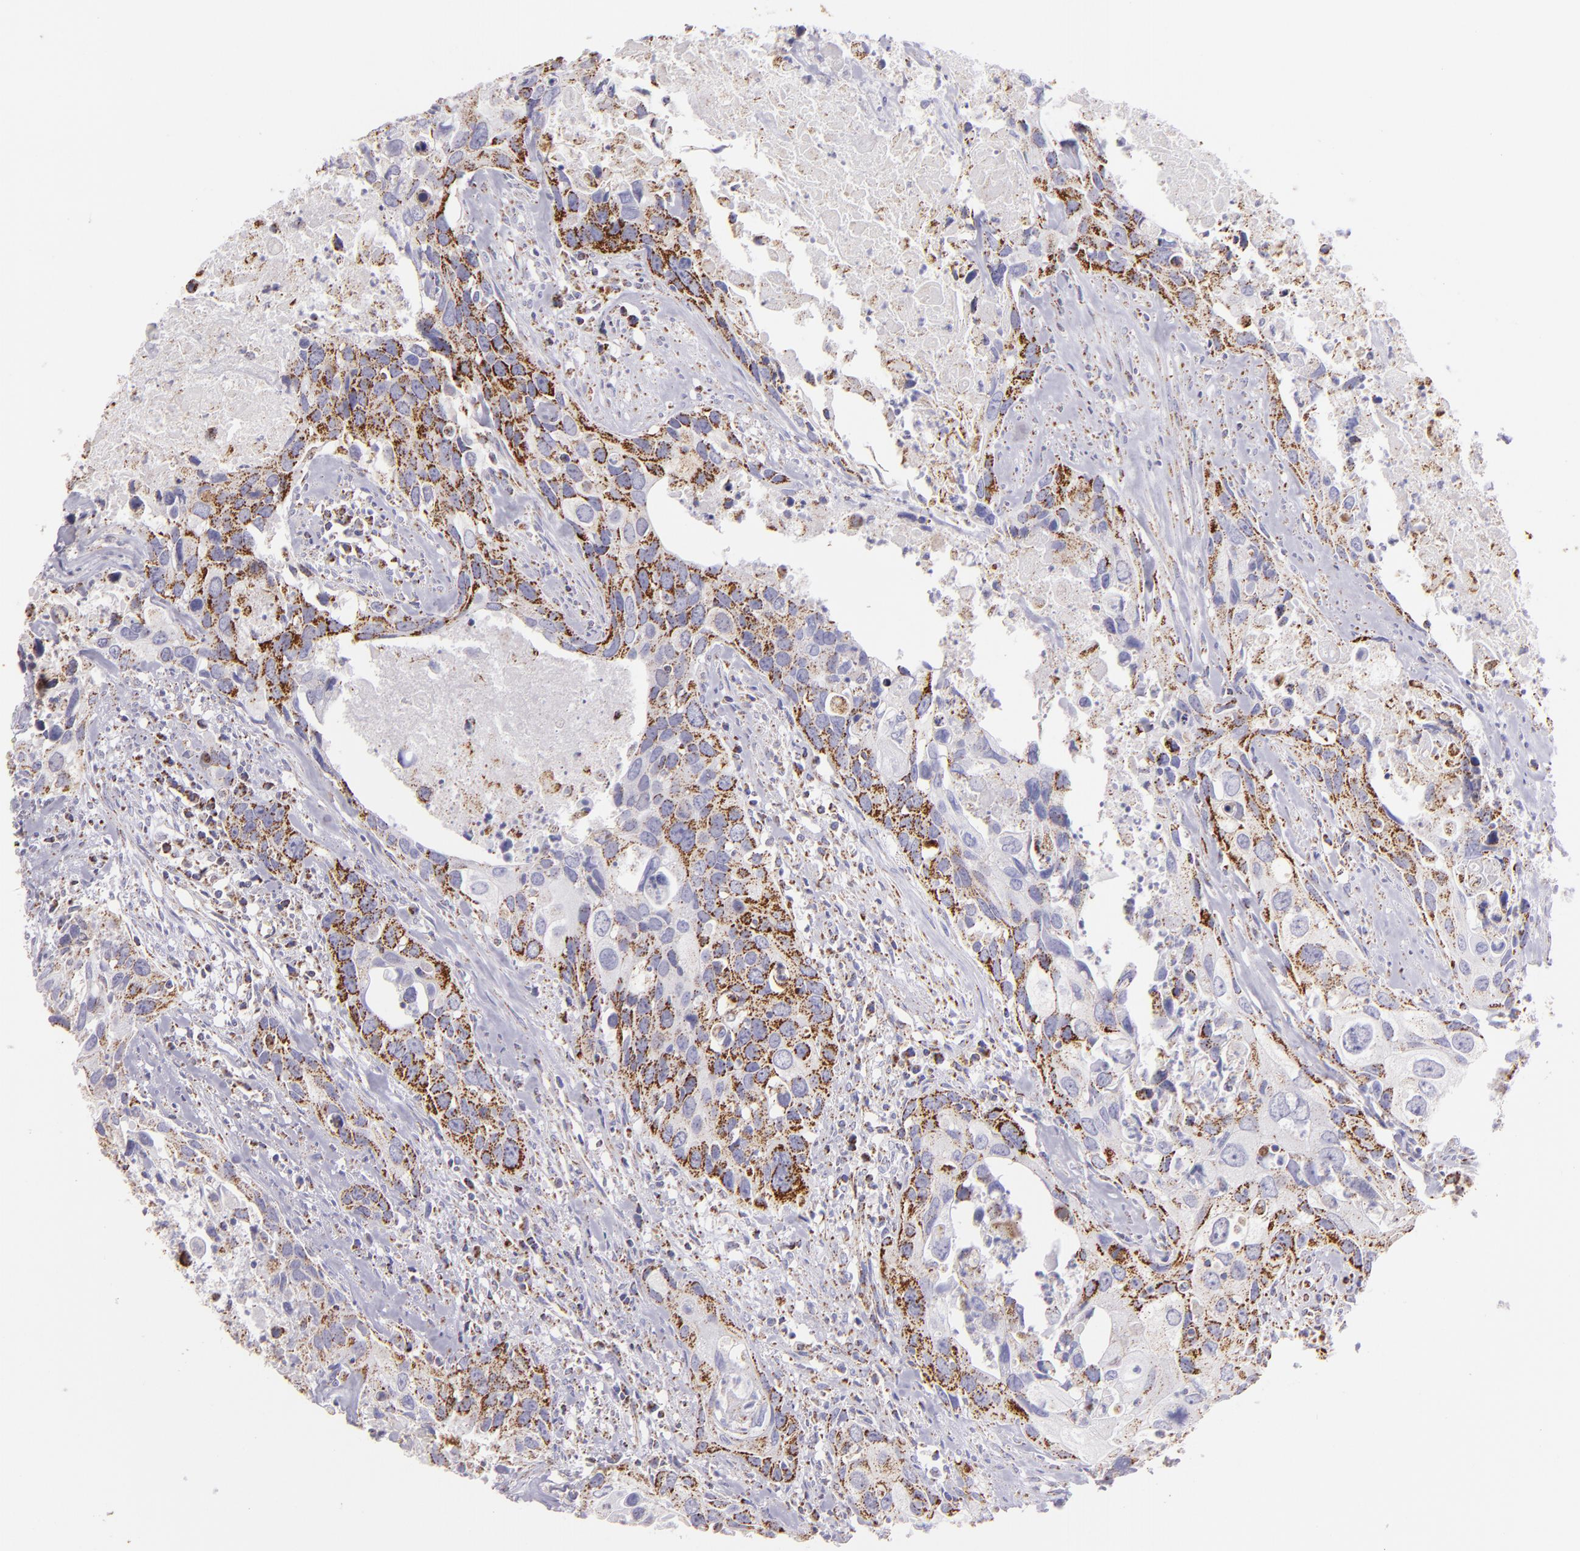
{"staining": {"intensity": "moderate", "quantity": "25%-75%", "location": "cytoplasmic/membranous"}, "tissue": "urothelial cancer", "cell_type": "Tumor cells", "image_type": "cancer", "snomed": [{"axis": "morphology", "description": "Urothelial carcinoma, High grade"}, {"axis": "topography", "description": "Urinary bladder"}], "caption": "Immunohistochemical staining of human urothelial cancer reveals moderate cytoplasmic/membranous protein staining in about 25%-75% of tumor cells.", "gene": "HSPD1", "patient": {"sex": "male", "age": 71}}